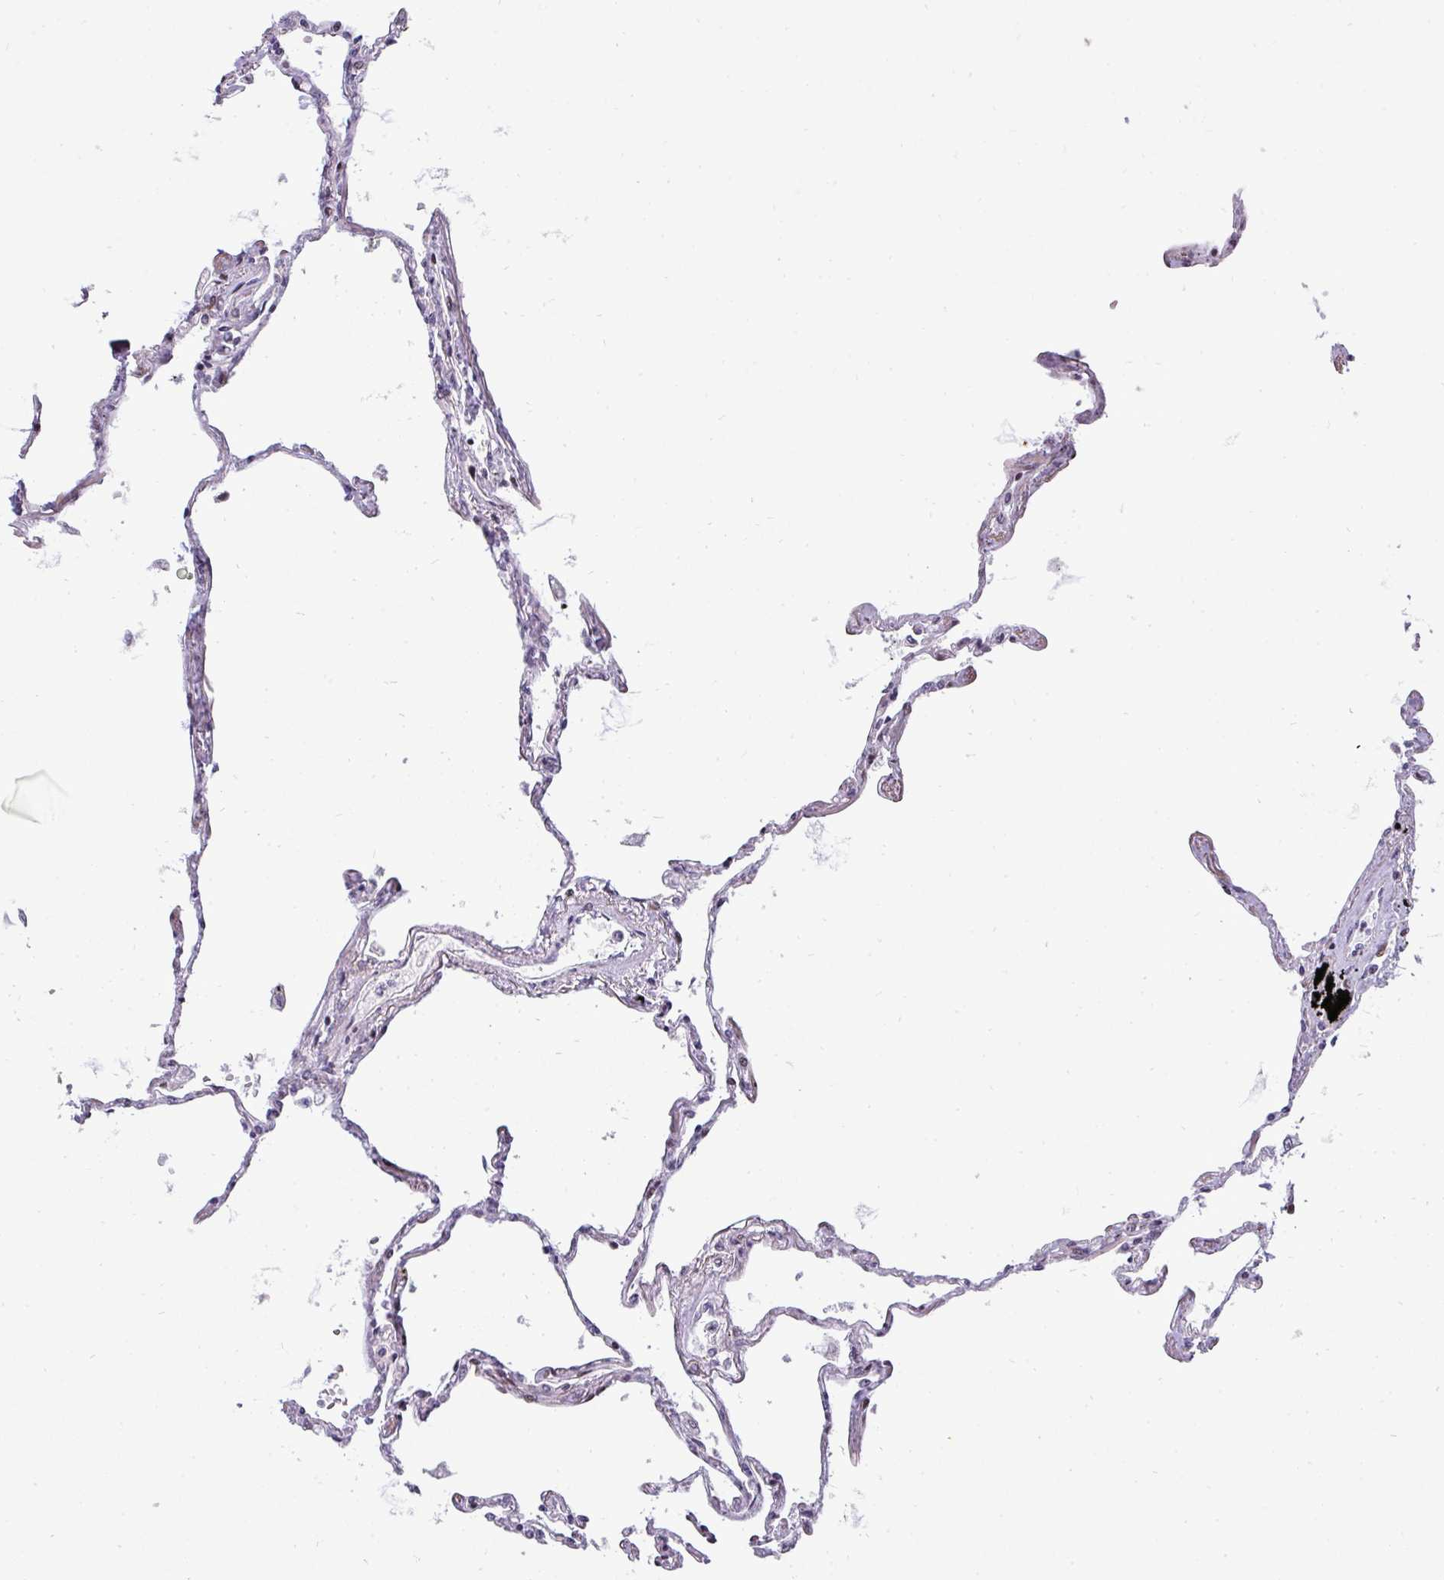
{"staining": {"intensity": "moderate", "quantity": "25%-75%", "location": "cytoplasmic/membranous,nuclear"}, "tissue": "lung", "cell_type": "Alveolar cells", "image_type": "normal", "snomed": [{"axis": "morphology", "description": "Normal tissue, NOS"}, {"axis": "topography", "description": "Lung"}], "caption": "Alveolar cells show medium levels of moderate cytoplasmic/membranous,nuclear expression in about 25%-75% of cells in benign human lung.", "gene": "MAZ", "patient": {"sex": "female", "age": 67}}